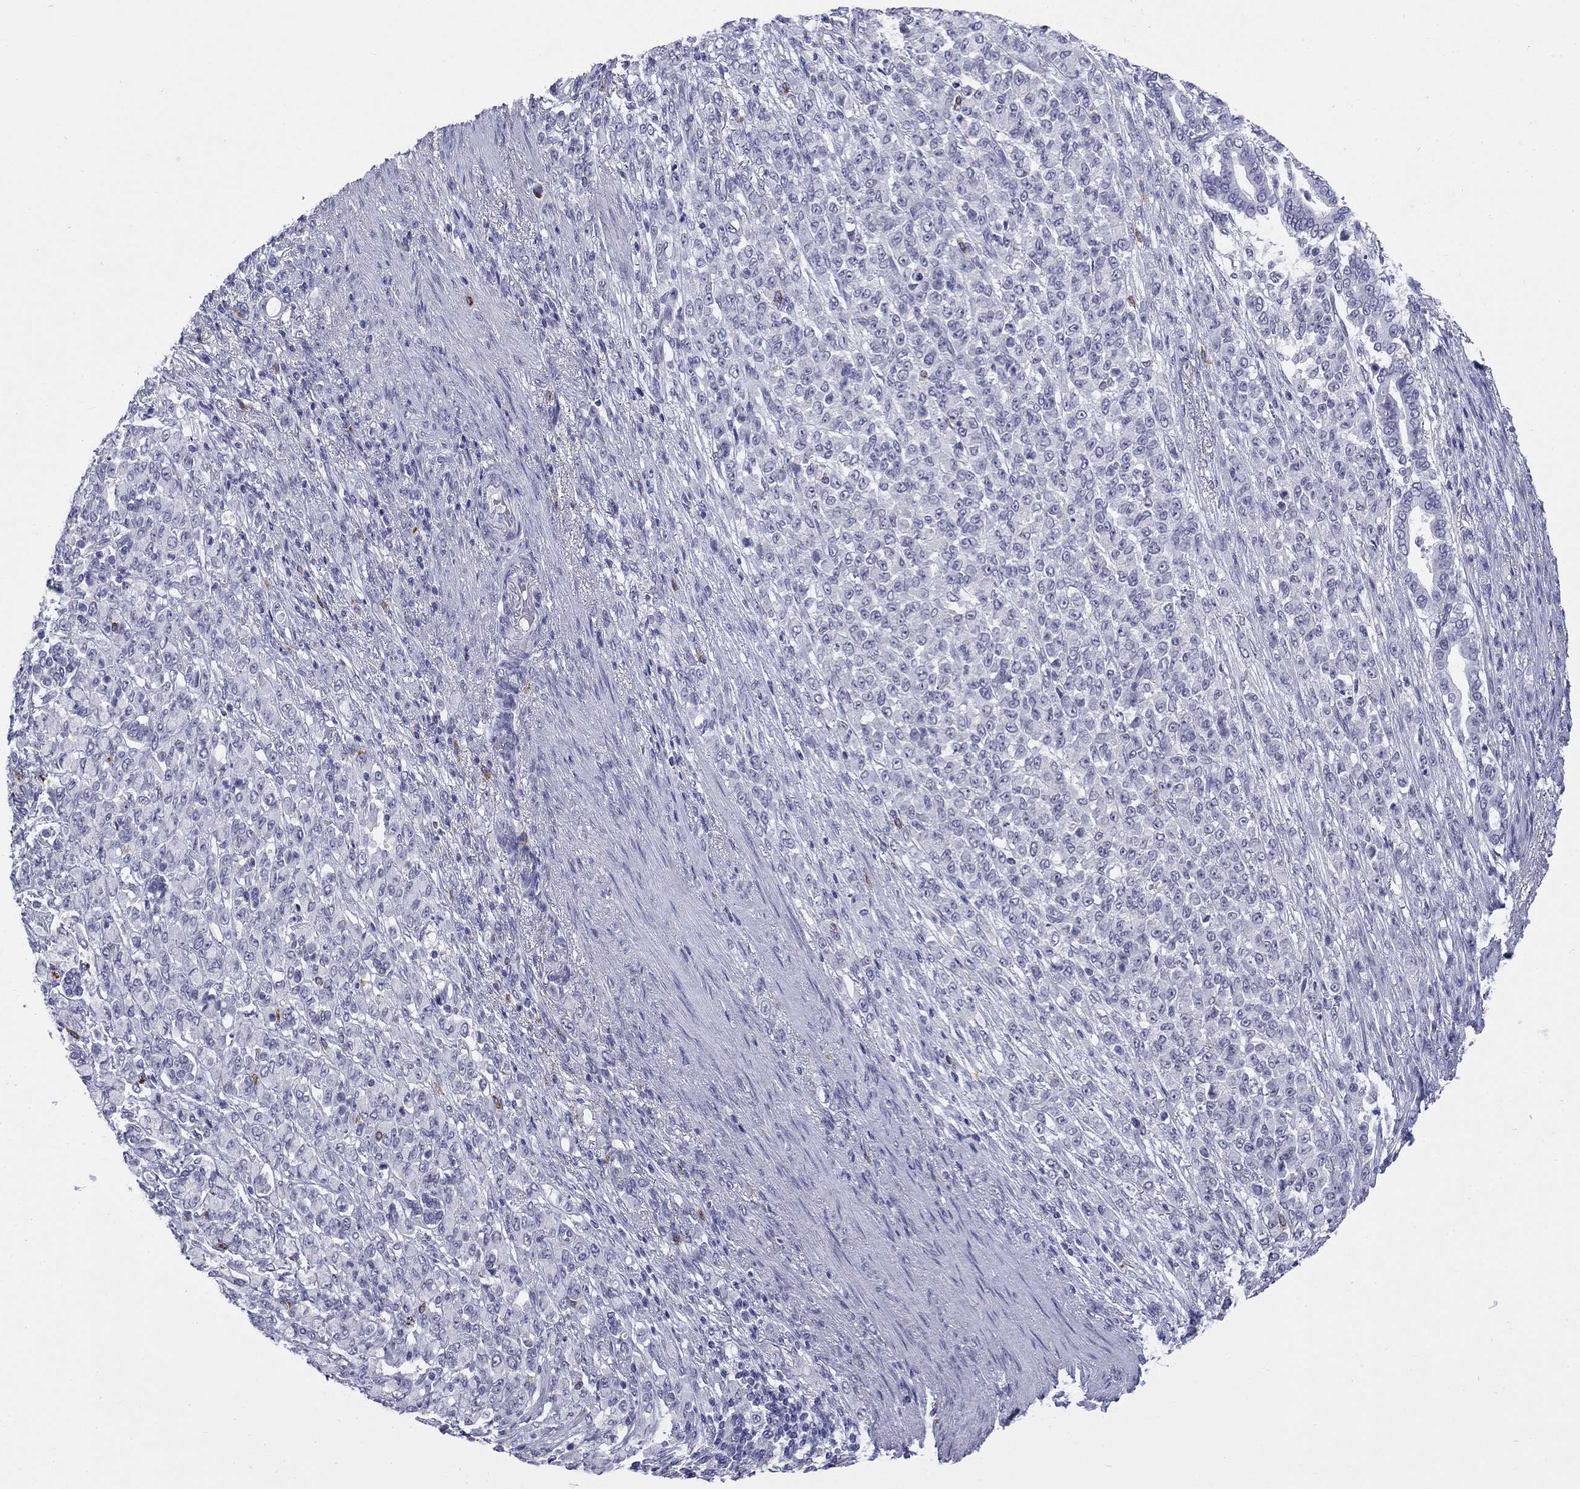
{"staining": {"intensity": "negative", "quantity": "none", "location": "none"}, "tissue": "stomach cancer", "cell_type": "Tumor cells", "image_type": "cancer", "snomed": [{"axis": "morphology", "description": "Normal tissue, NOS"}, {"axis": "morphology", "description": "Adenocarcinoma, NOS"}, {"axis": "topography", "description": "Stomach"}], "caption": "Immunohistochemical staining of human stomach cancer displays no significant positivity in tumor cells.", "gene": "ECEL1", "patient": {"sex": "female", "age": 79}}